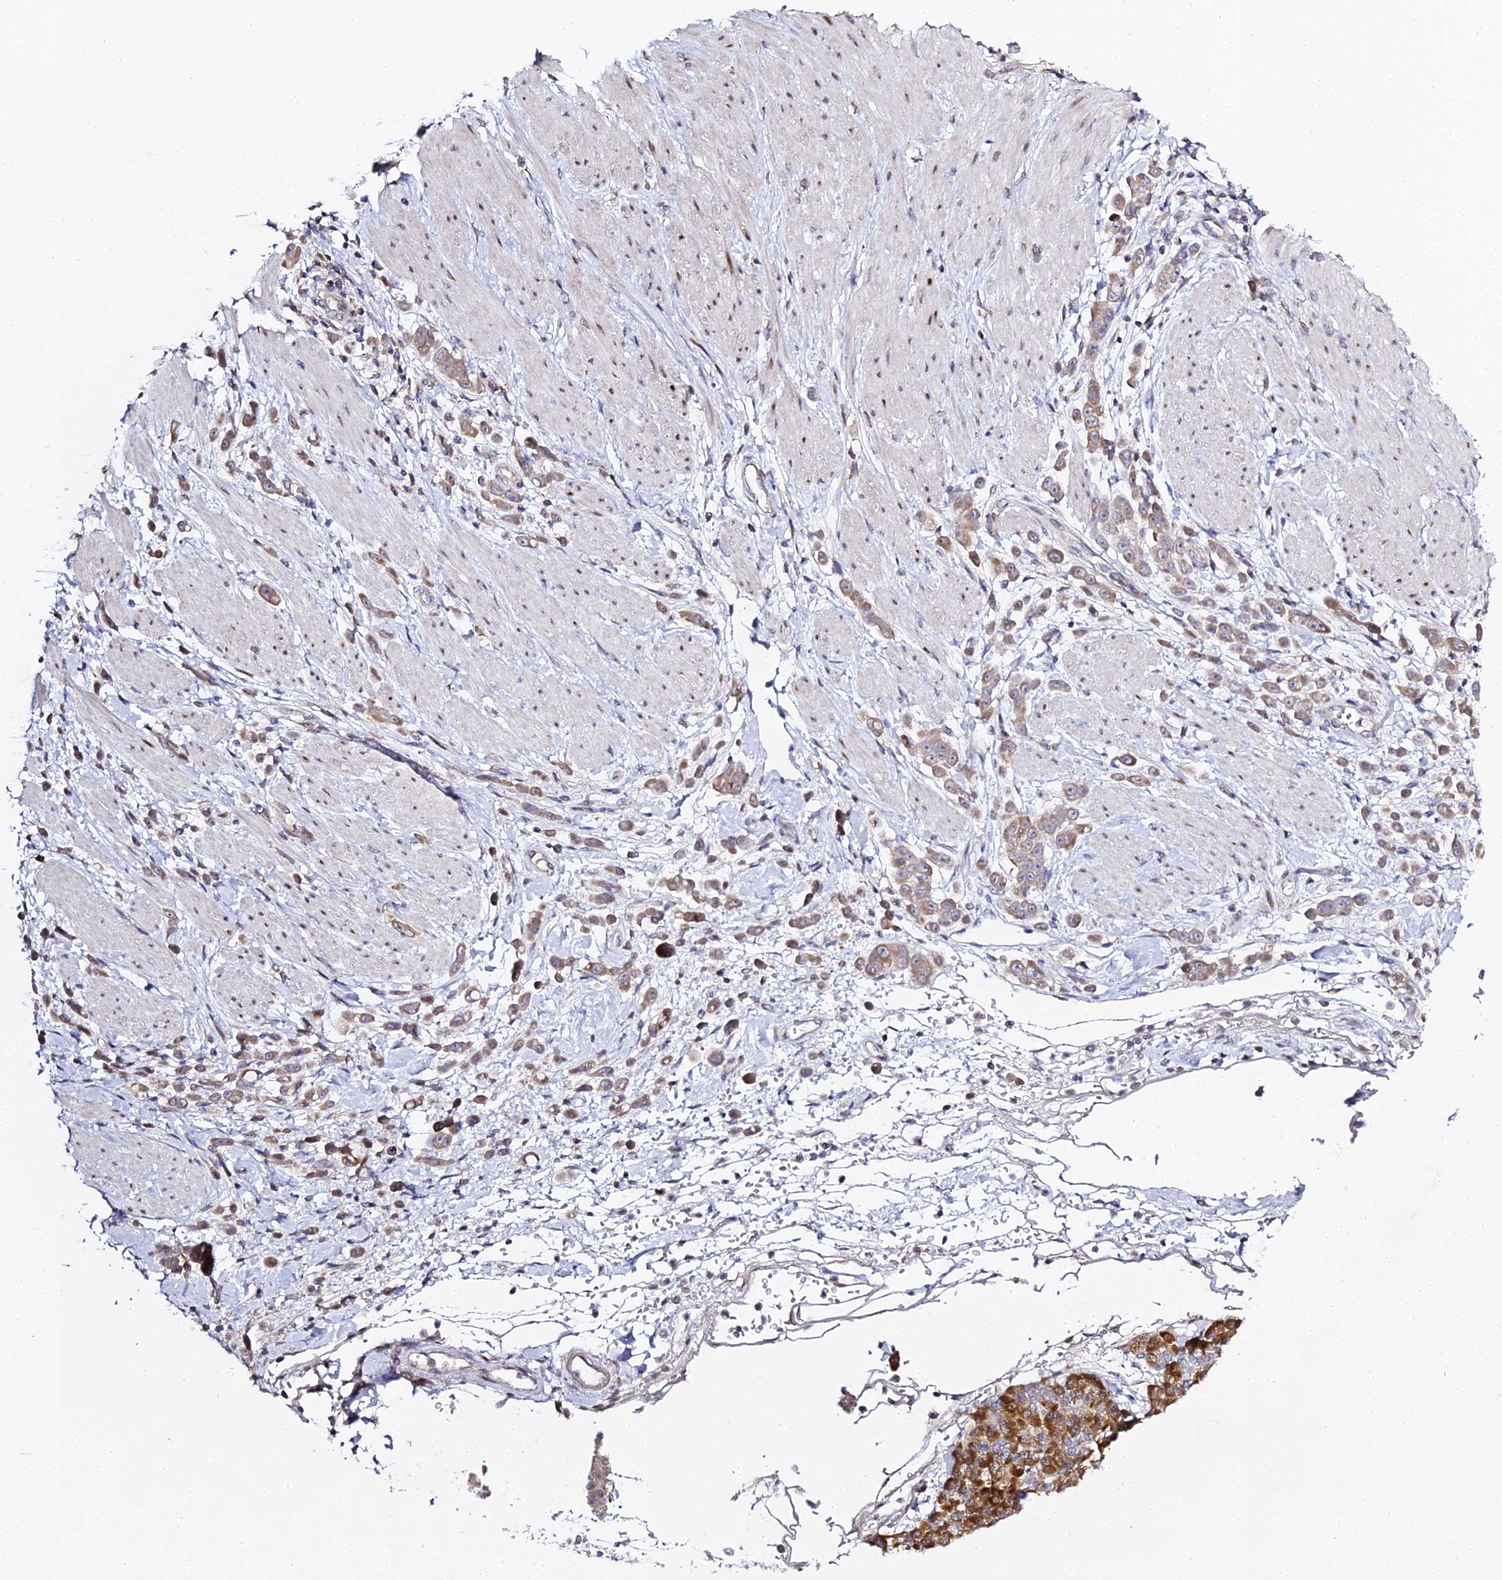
{"staining": {"intensity": "moderate", "quantity": ">75%", "location": "cytoplasmic/membranous"}, "tissue": "pancreatic cancer", "cell_type": "Tumor cells", "image_type": "cancer", "snomed": [{"axis": "morphology", "description": "Normal tissue, NOS"}, {"axis": "morphology", "description": "Adenocarcinoma, NOS"}, {"axis": "topography", "description": "Pancreas"}], "caption": "Pancreatic cancer stained with a brown dye demonstrates moderate cytoplasmic/membranous positive positivity in about >75% of tumor cells.", "gene": "SERP1", "patient": {"sex": "female", "age": 64}}